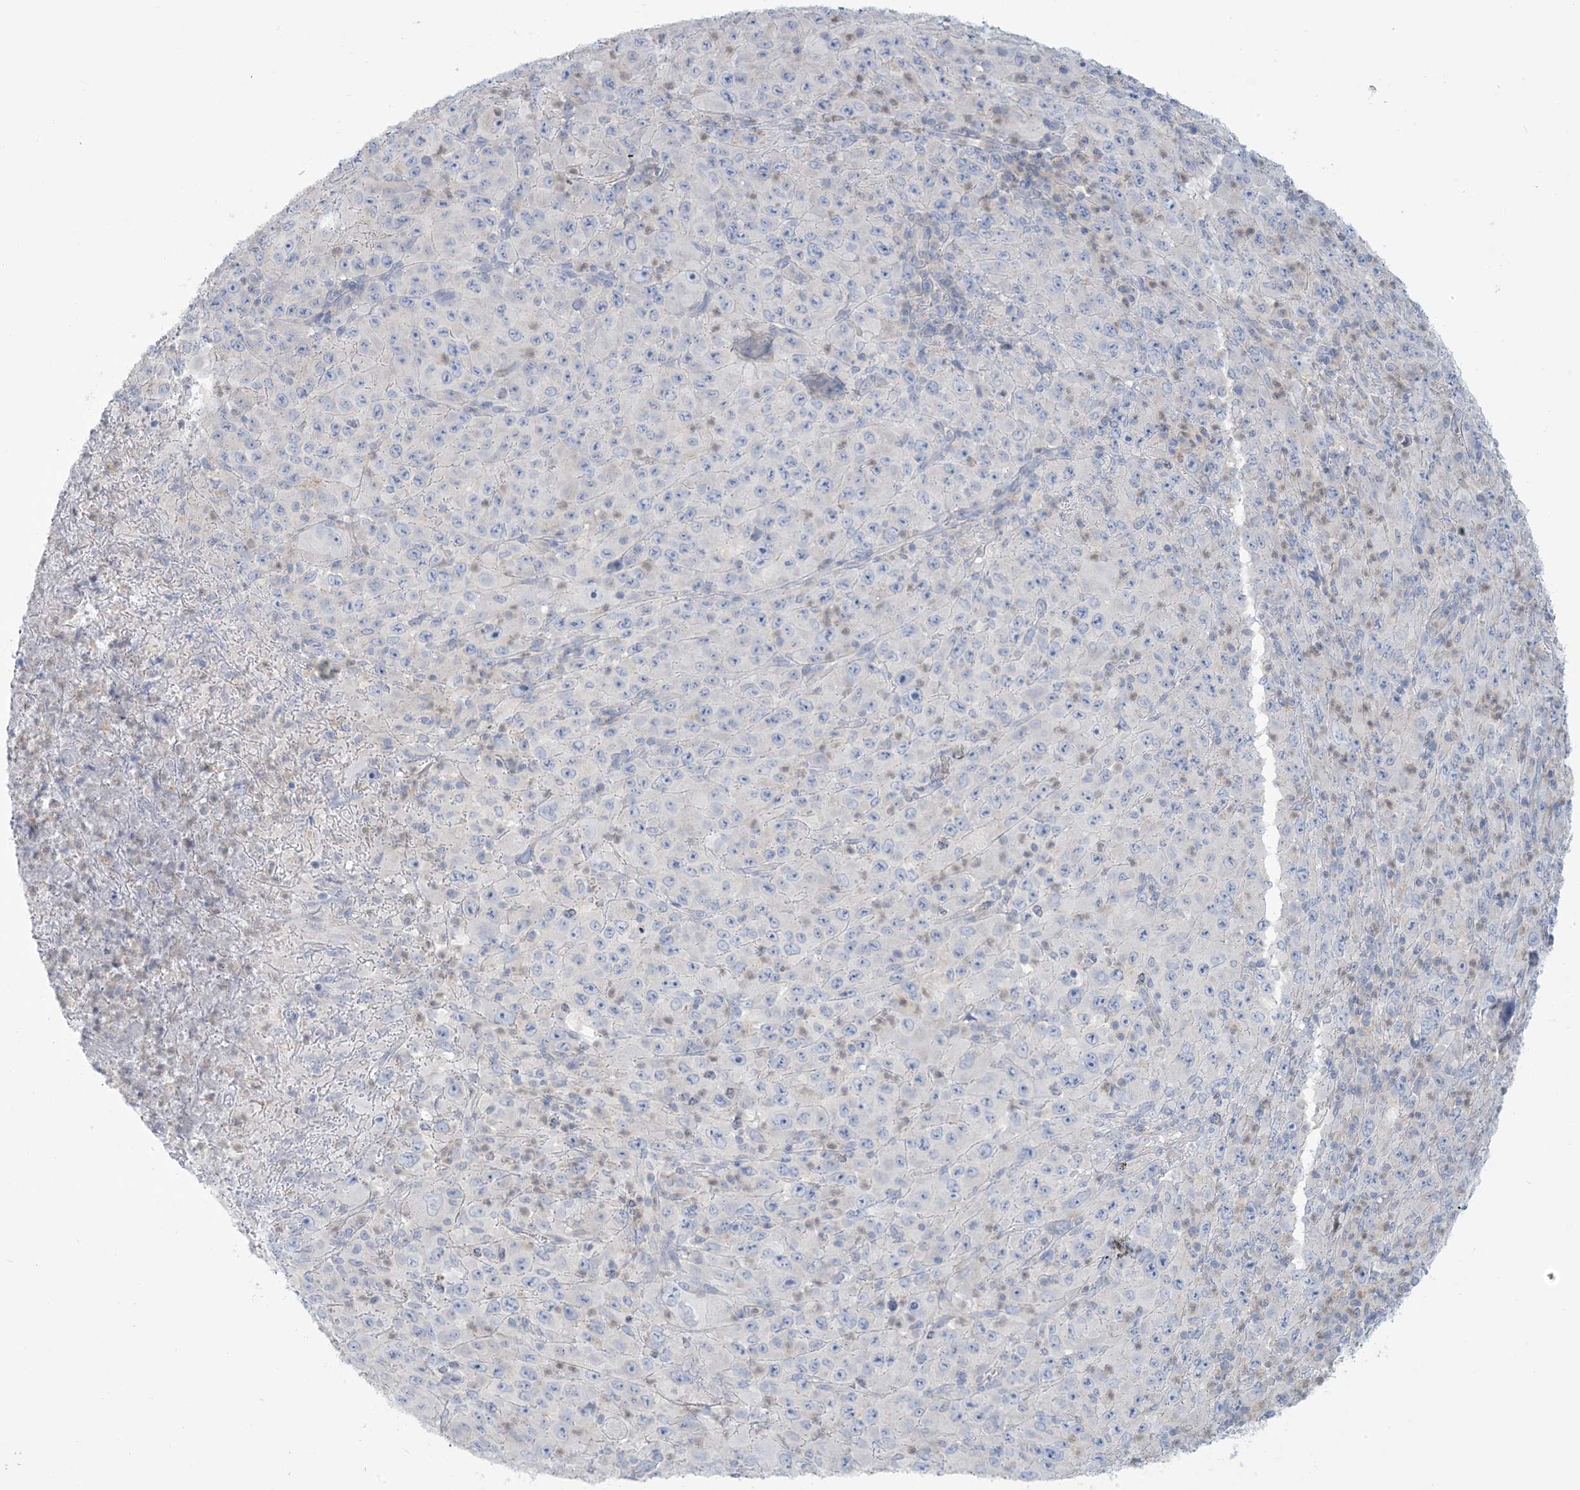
{"staining": {"intensity": "negative", "quantity": "none", "location": "none"}, "tissue": "melanoma", "cell_type": "Tumor cells", "image_type": "cancer", "snomed": [{"axis": "morphology", "description": "Malignant melanoma, Metastatic site"}, {"axis": "topography", "description": "Skin"}], "caption": "Immunohistochemical staining of human melanoma exhibits no significant positivity in tumor cells.", "gene": "MTHFD2L", "patient": {"sex": "female", "age": 56}}